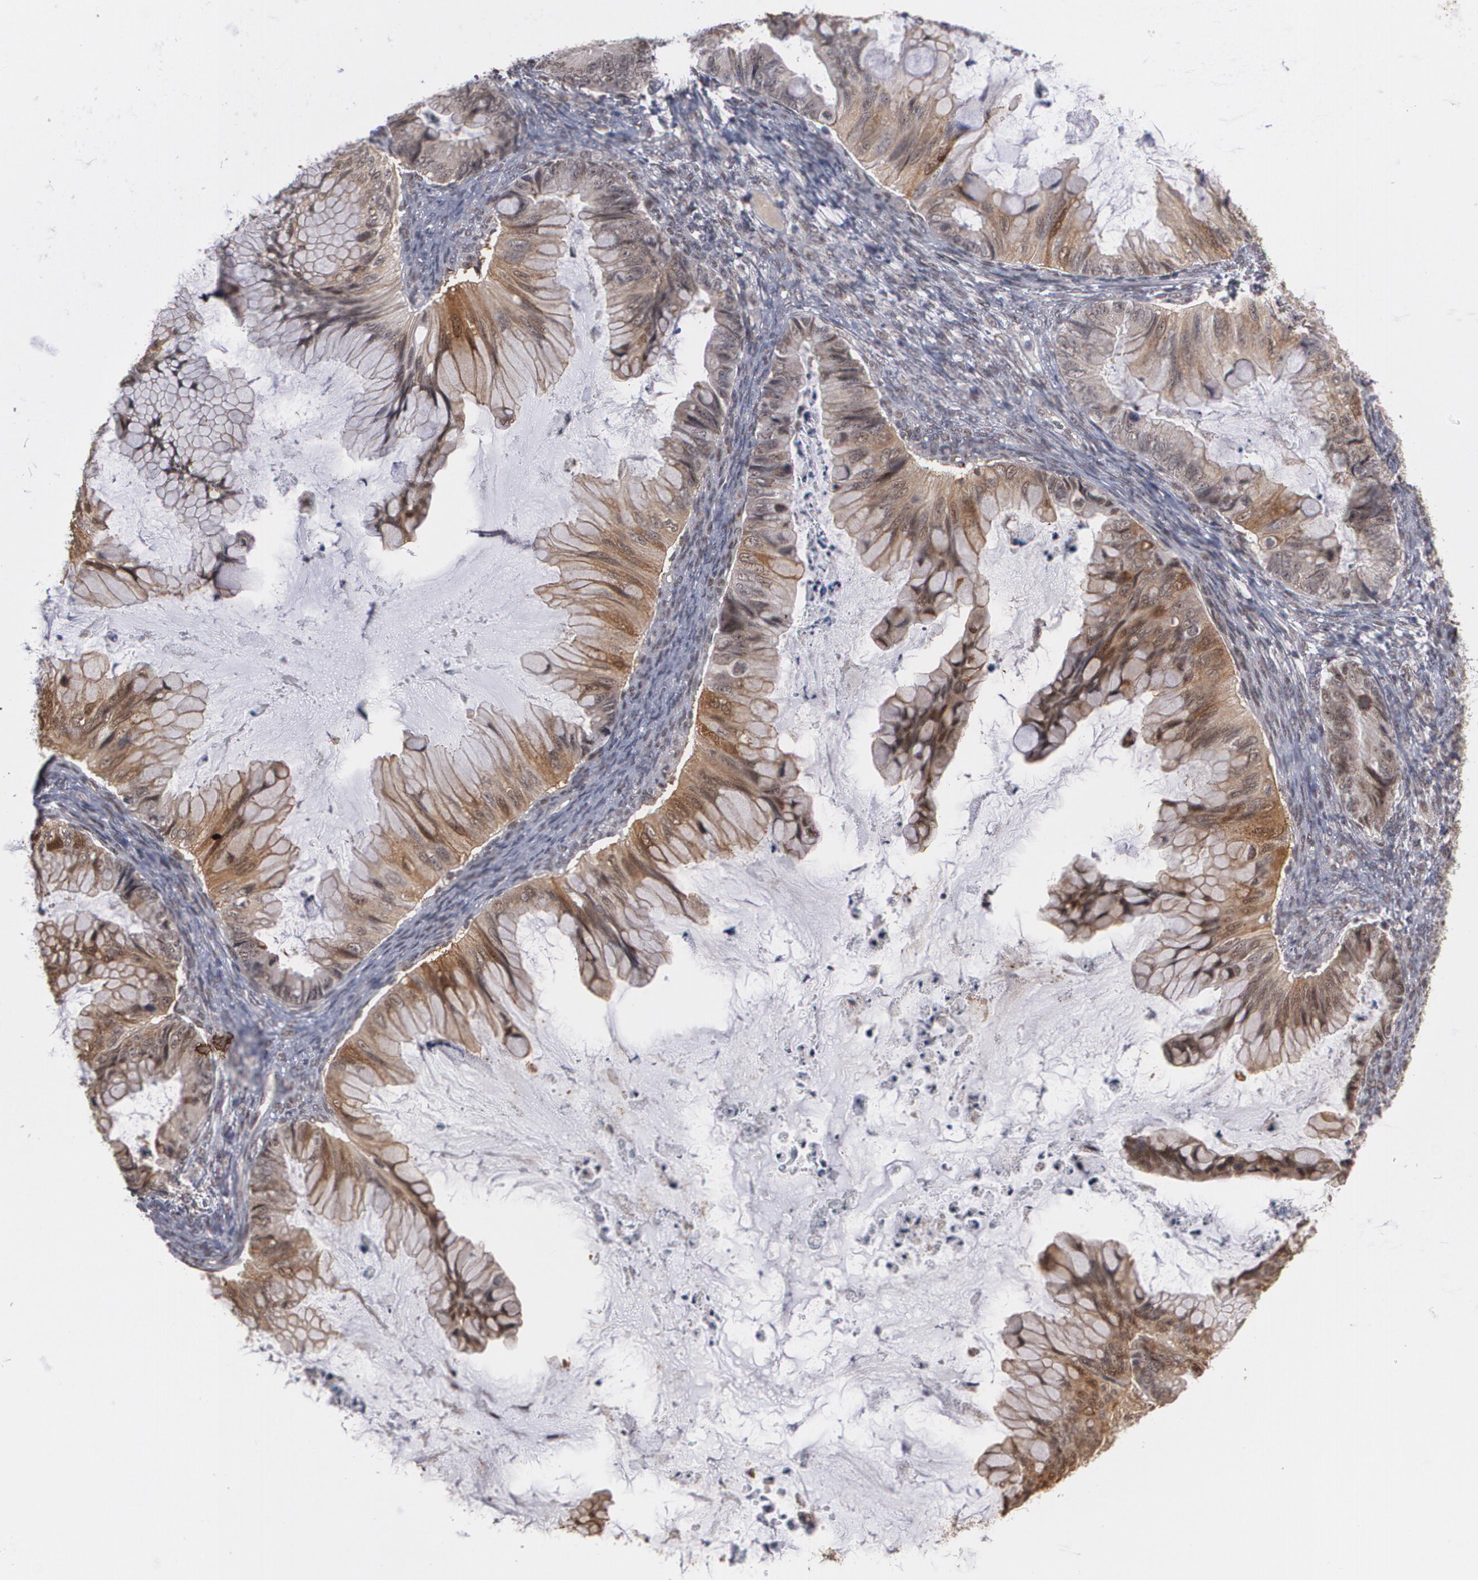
{"staining": {"intensity": "weak", "quantity": "25%-75%", "location": "cytoplasmic/membranous,nuclear"}, "tissue": "ovarian cancer", "cell_type": "Tumor cells", "image_type": "cancer", "snomed": [{"axis": "morphology", "description": "Cystadenocarcinoma, mucinous, NOS"}, {"axis": "topography", "description": "Ovary"}], "caption": "Immunohistochemical staining of ovarian mucinous cystadenocarcinoma exhibits low levels of weak cytoplasmic/membranous and nuclear protein positivity in approximately 25%-75% of tumor cells. The staining was performed using DAB, with brown indicating positive protein expression. Nuclei are stained blue with hematoxylin.", "gene": "ZNF75A", "patient": {"sex": "female", "age": 36}}